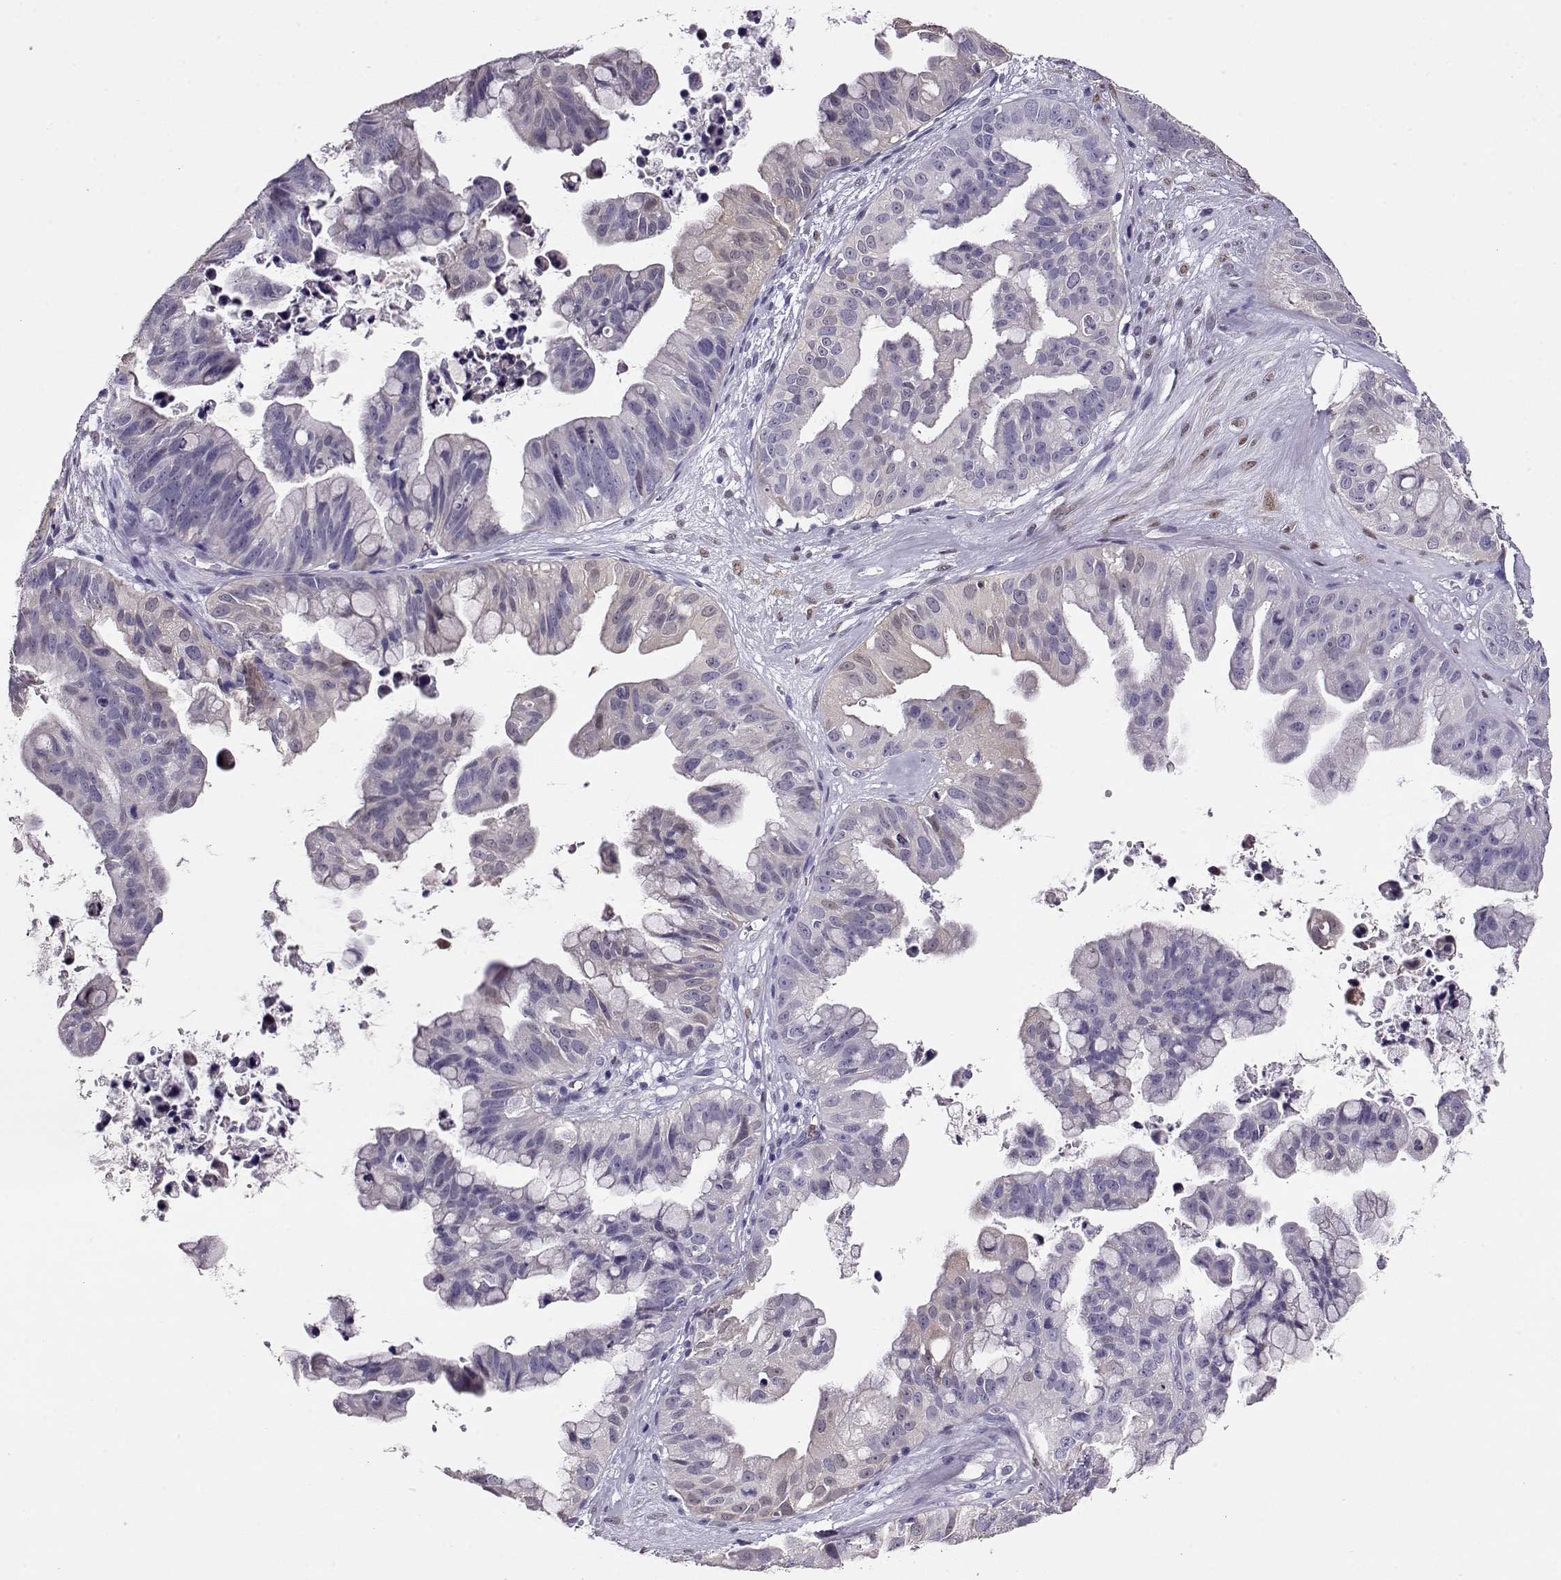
{"staining": {"intensity": "negative", "quantity": "none", "location": "none"}, "tissue": "ovarian cancer", "cell_type": "Tumor cells", "image_type": "cancer", "snomed": [{"axis": "morphology", "description": "Cystadenocarcinoma, mucinous, NOS"}, {"axis": "topography", "description": "Ovary"}], "caption": "The immunohistochemistry (IHC) histopathology image has no significant positivity in tumor cells of ovarian cancer (mucinous cystadenocarcinoma) tissue.", "gene": "CCR8", "patient": {"sex": "female", "age": 76}}